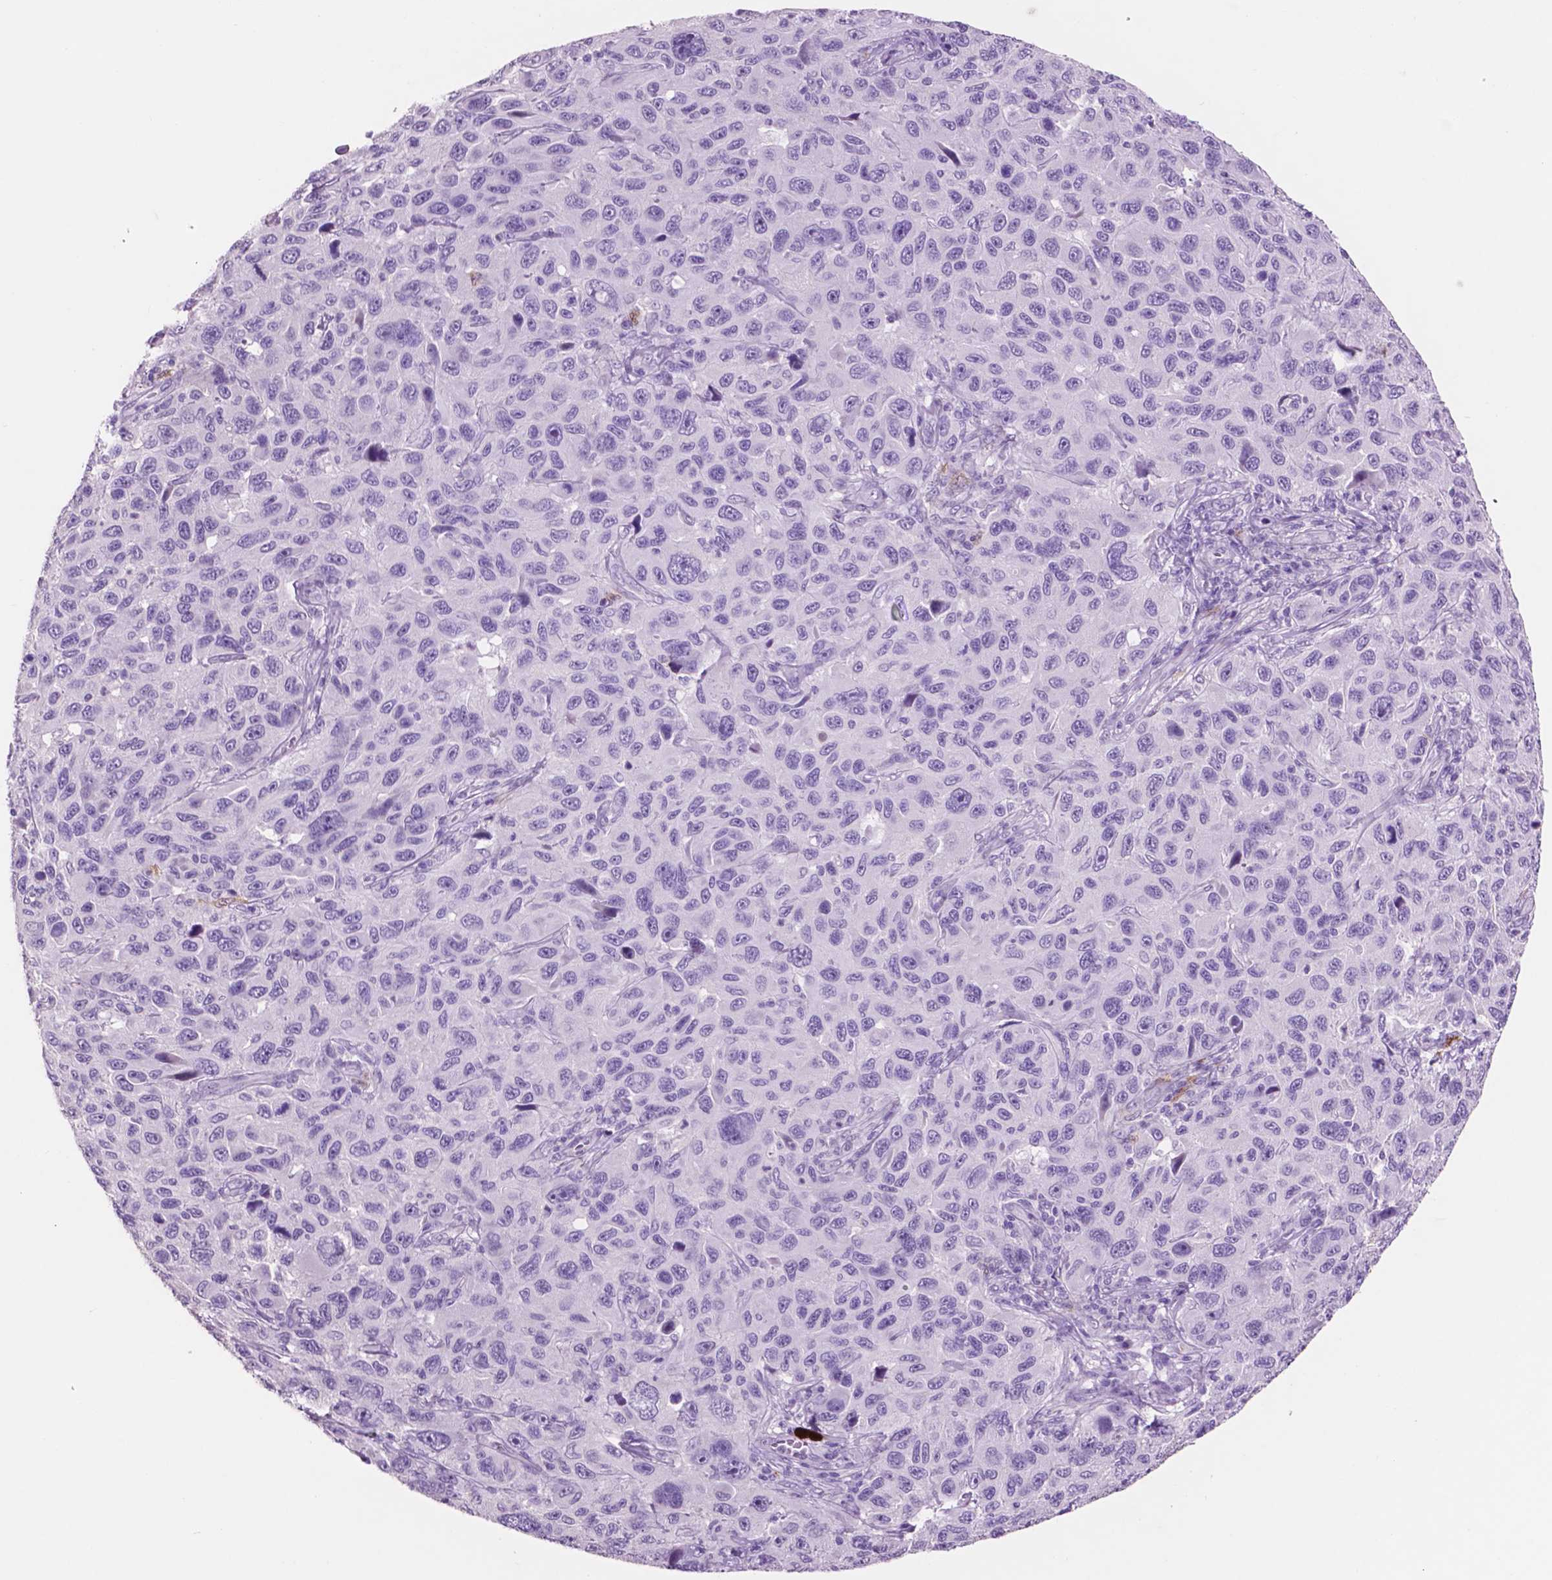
{"staining": {"intensity": "negative", "quantity": "none", "location": "none"}, "tissue": "melanoma", "cell_type": "Tumor cells", "image_type": "cancer", "snomed": [{"axis": "morphology", "description": "Malignant melanoma, NOS"}, {"axis": "topography", "description": "Skin"}], "caption": "Tumor cells are negative for brown protein staining in melanoma.", "gene": "IDO1", "patient": {"sex": "male", "age": 53}}